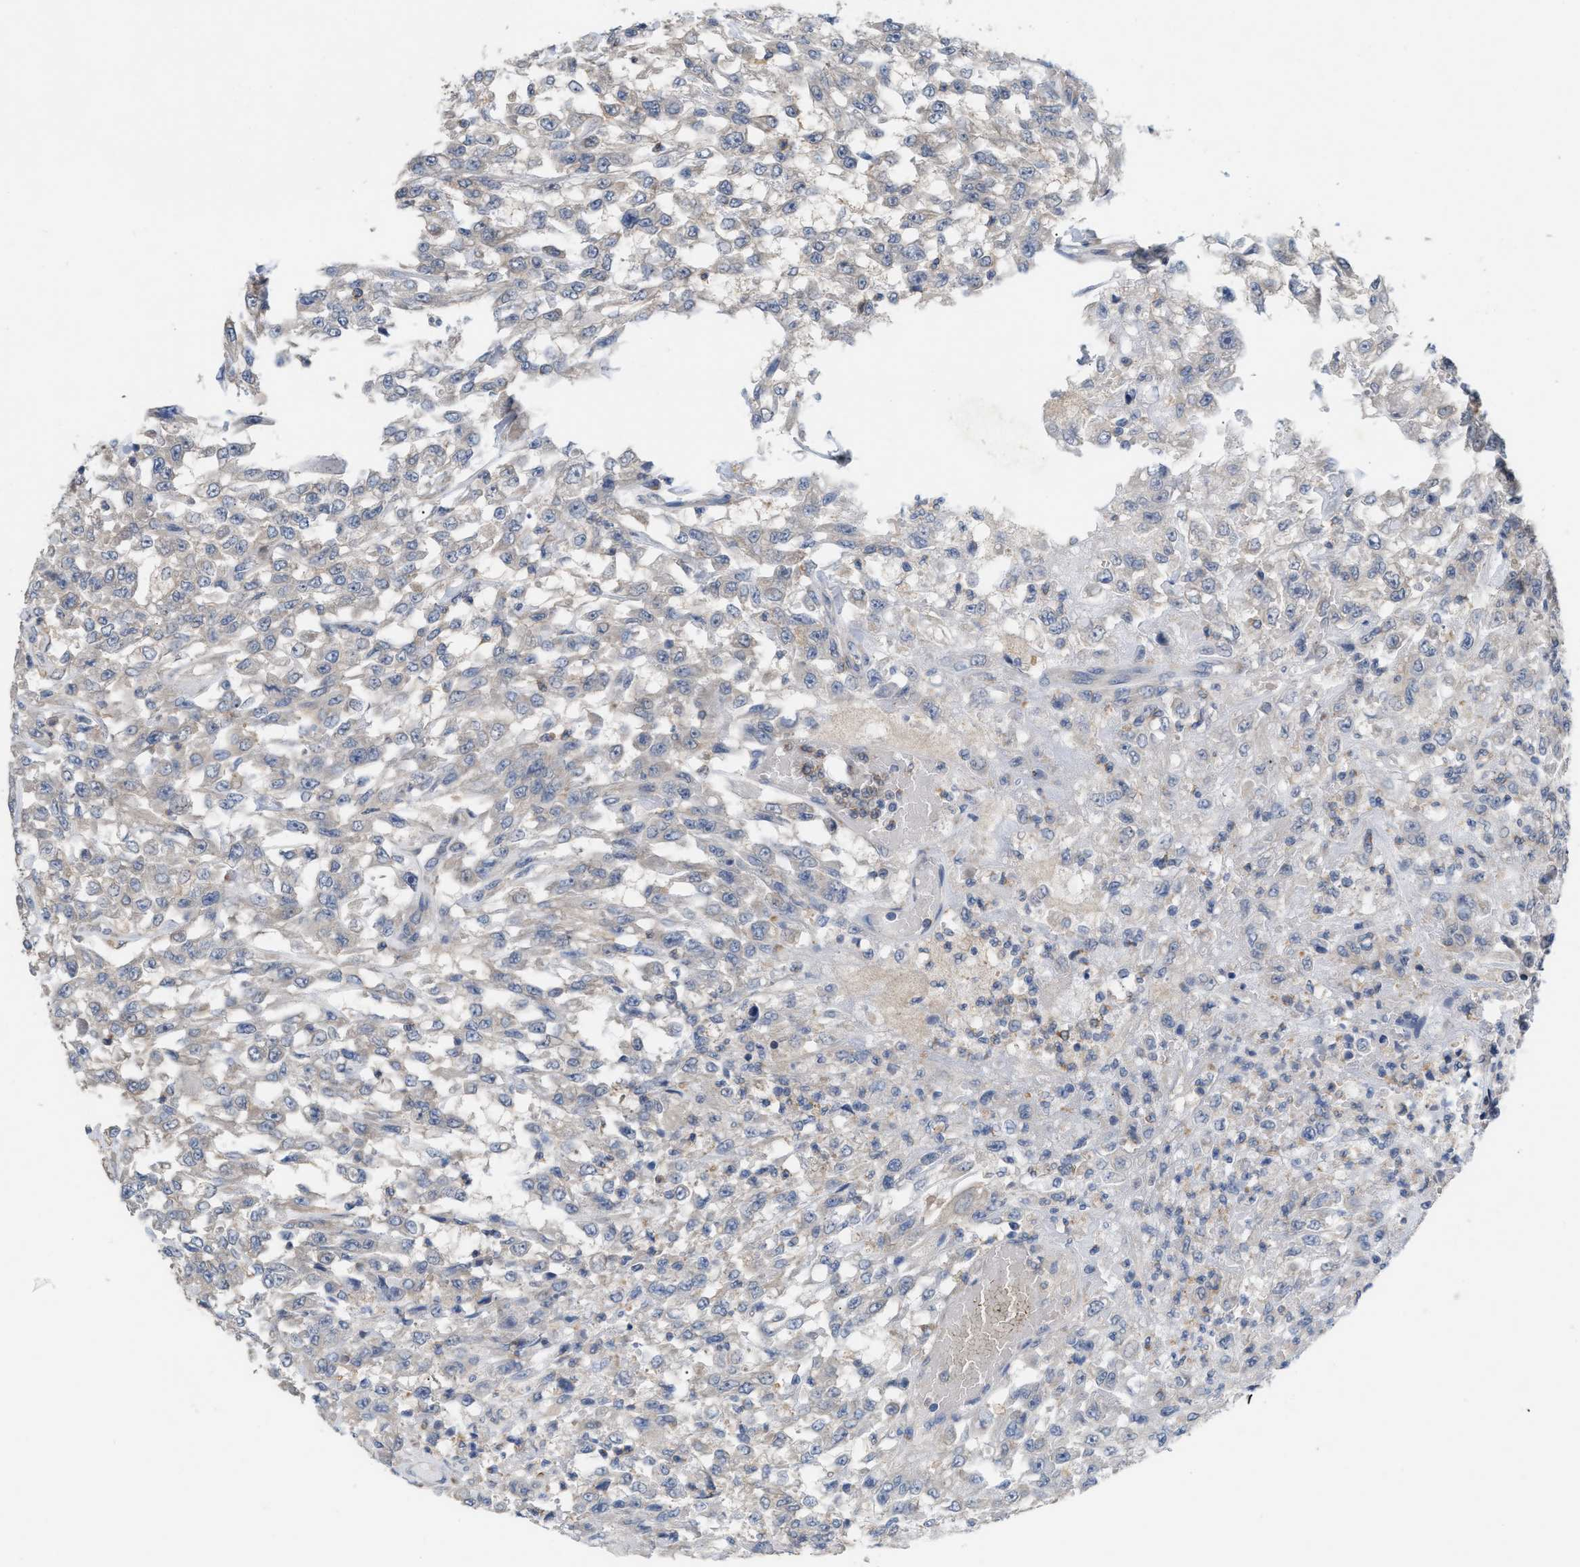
{"staining": {"intensity": "moderate", "quantity": "<25%", "location": "cytoplasmic/membranous"}, "tissue": "urothelial cancer", "cell_type": "Tumor cells", "image_type": "cancer", "snomed": [{"axis": "morphology", "description": "Urothelial carcinoma, High grade"}, {"axis": "topography", "description": "Urinary bladder"}], "caption": "IHC photomicrograph of urothelial cancer stained for a protein (brown), which reveals low levels of moderate cytoplasmic/membranous expression in approximately <25% of tumor cells.", "gene": "DBNL", "patient": {"sex": "male", "age": 46}}